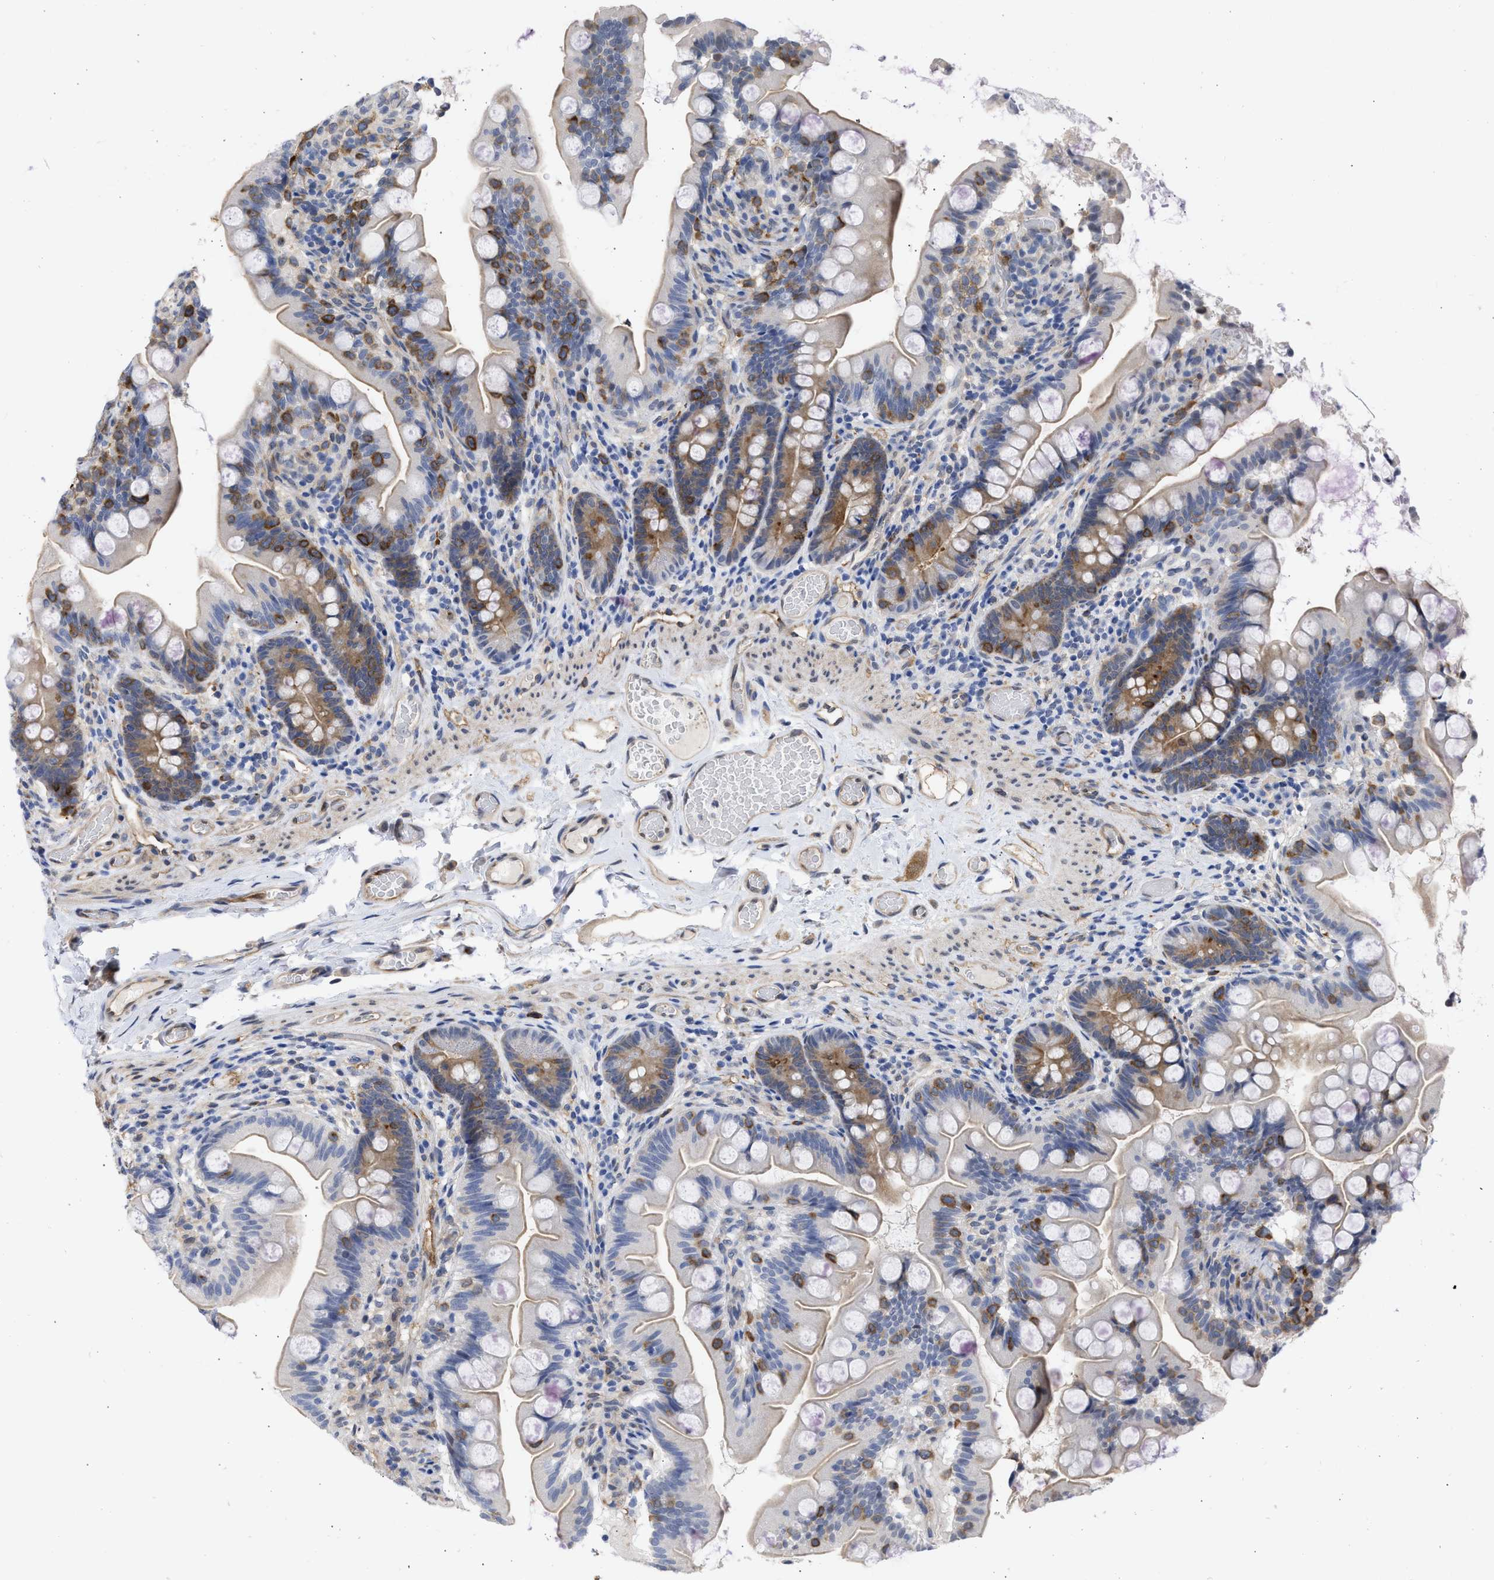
{"staining": {"intensity": "moderate", "quantity": "25%-75%", "location": "cytoplasmic/membranous"}, "tissue": "small intestine", "cell_type": "Glandular cells", "image_type": "normal", "snomed": [{"axis": "morphology", "description": "Normal tissue, NOS"}, {"axis": "topography", "description": "Small intestine"}], "caption": "Normal small intestine shows moderate cytoplasmic/membranous positivity in about 25%-75% of glandular cells.", "gene": "THRA", "patient": {"sex": "female", "age": 56}}